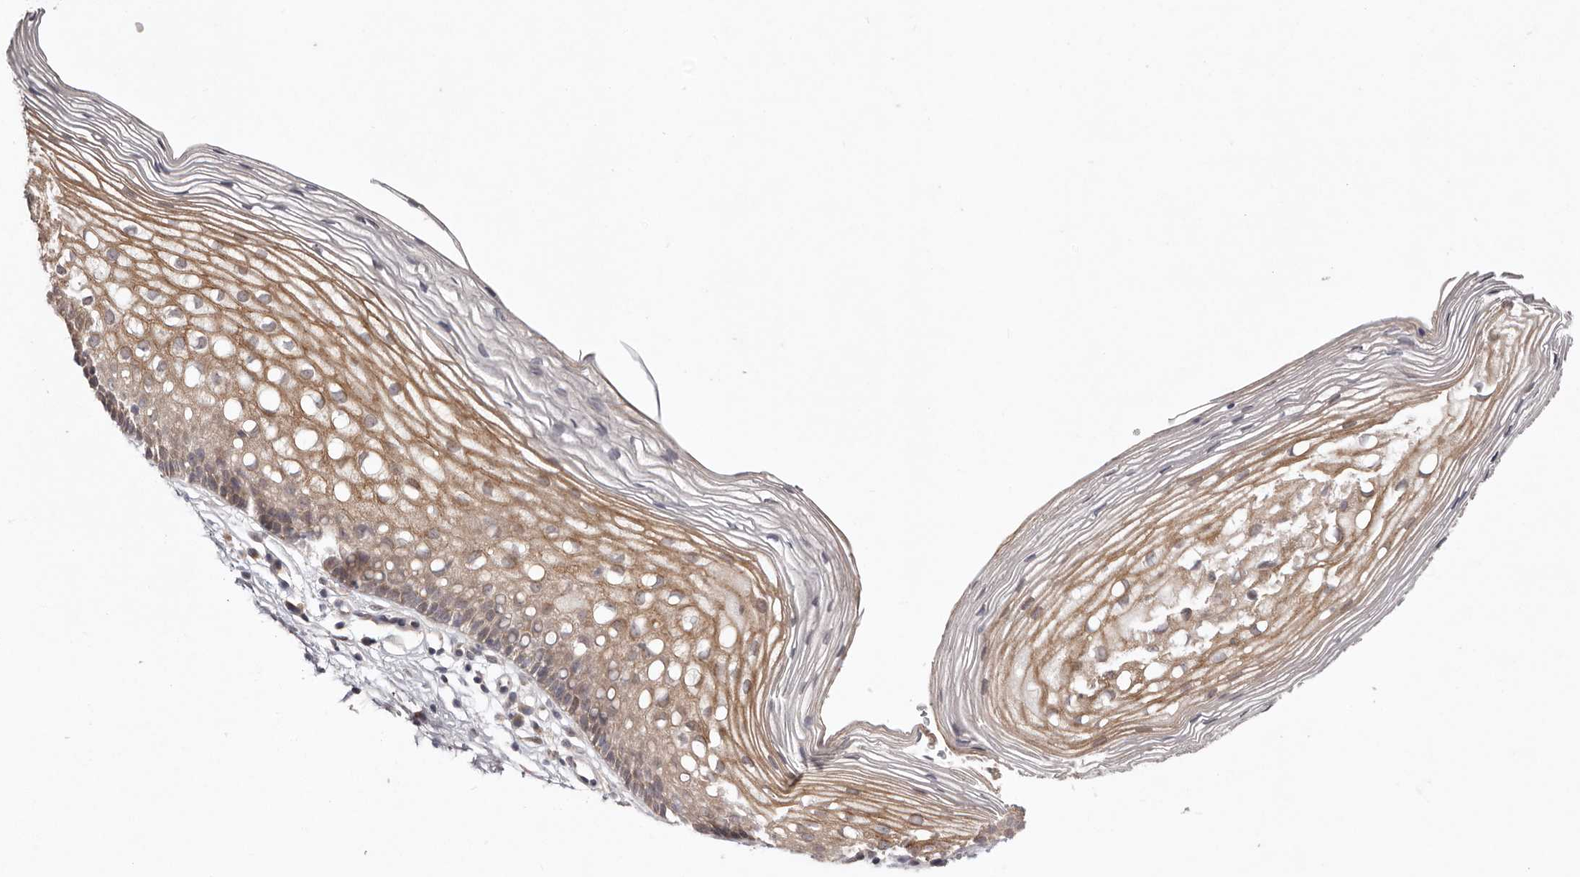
{"staining": {"intensity": "moderate", "quantity": "25%-75%", "location": "cytoplasmic/membranous"}, "tissue": "cervix", "cell_type": "Glandular cells", "image_type": "normal", "snomed": [{"axis": "morphology", "description": "Normal tissue, NOS"}, {"axis": "topography", "description": "Cervix"}], "caption": "Immunohistochemistry (IHC) (DAB (3,3'-diaminobenzidine)) staining of benign human cervix displays moderate cytoplasmic/membranous protein positivity in about 25%-75% of glandular cells.", "gene": "NSUN4", "patient": {"sex": "female", "age": 27}}